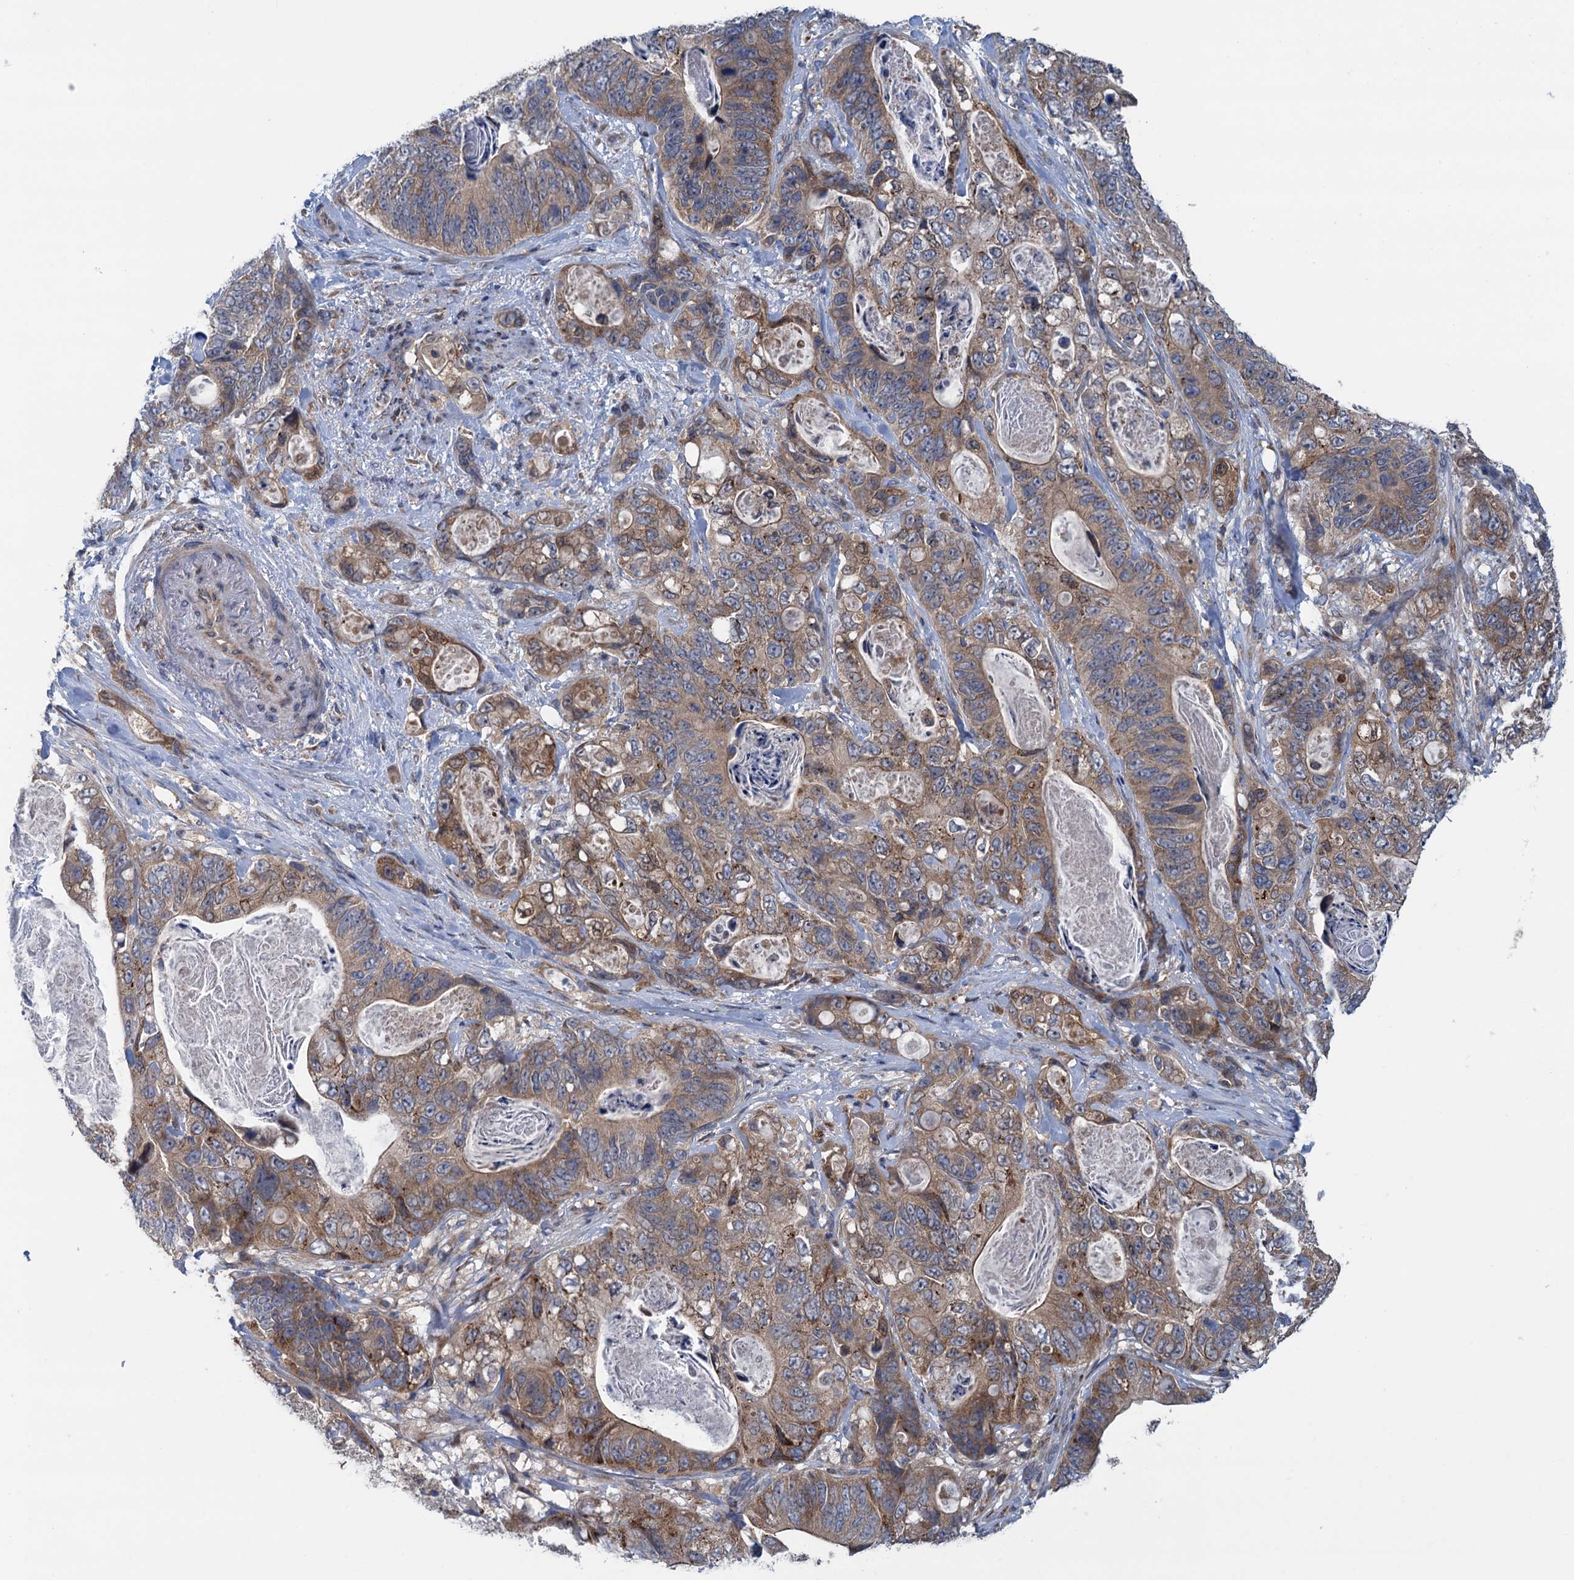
{"staining": {"intensity": "moderate", "quantity": ">75%", "location": "cytoplasmic/membranous"}, "tissue": "stomach cancer", "cell_type": "Tumor cells", "image_type": "cancer", "snomed": [{"axis": "morphology", "description": "Normal tissue, NOS"}, {"axis": "morphology", "description": "Adenocarcinoma, NOS"}, {"axis": "topography", "description": "Stomach"}], "caption": "Approximately >75% of tumor cells in human adenocarcinoma (stomach) display moderate cytoplasmic/membranous protein expression as visualized by brown immunohistochemical staining.", "gene": "CNTN5", "patient": {"sex": "female", "age": 89}}